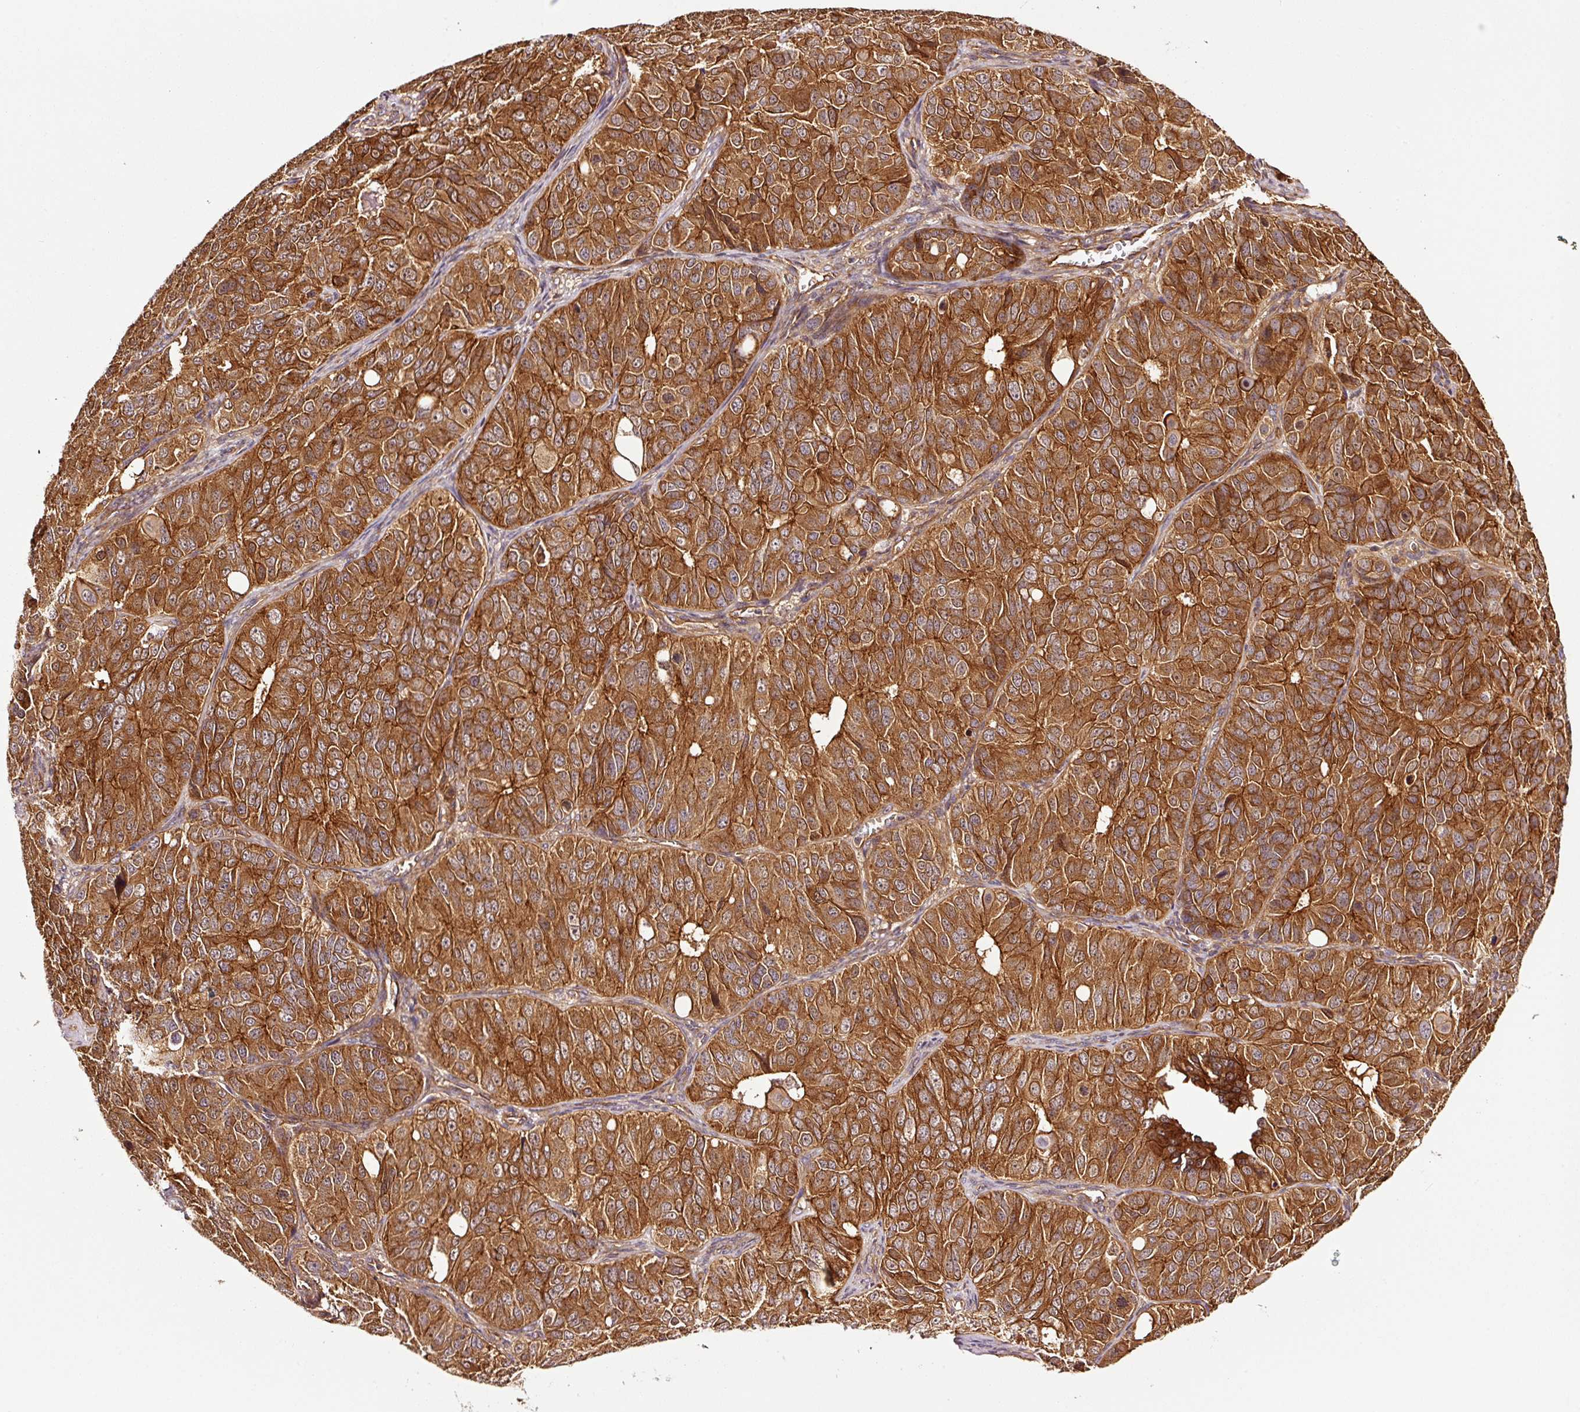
{"staining": {"intensity": "strong", "quantity": ">75%", "location": "cytoplasmic/membranous"}, "tissue": "ovarian cancer", "cell_type": "Tumor cells", "image_type": "cancer", "snomed": [{"axis": "morphology", "description": "Carcinoma, endometroid"}, {"axis": "topography", "description": "Ovary"}], "caption": "An image showing strong cytoplasmic/membranous expression in approximately >75% of tumor cells in ovarian cancer, as visualized by brown immunohistochemical staining.", "gene": "METAP1", "patient": {"sex": "female", "age": 51}}